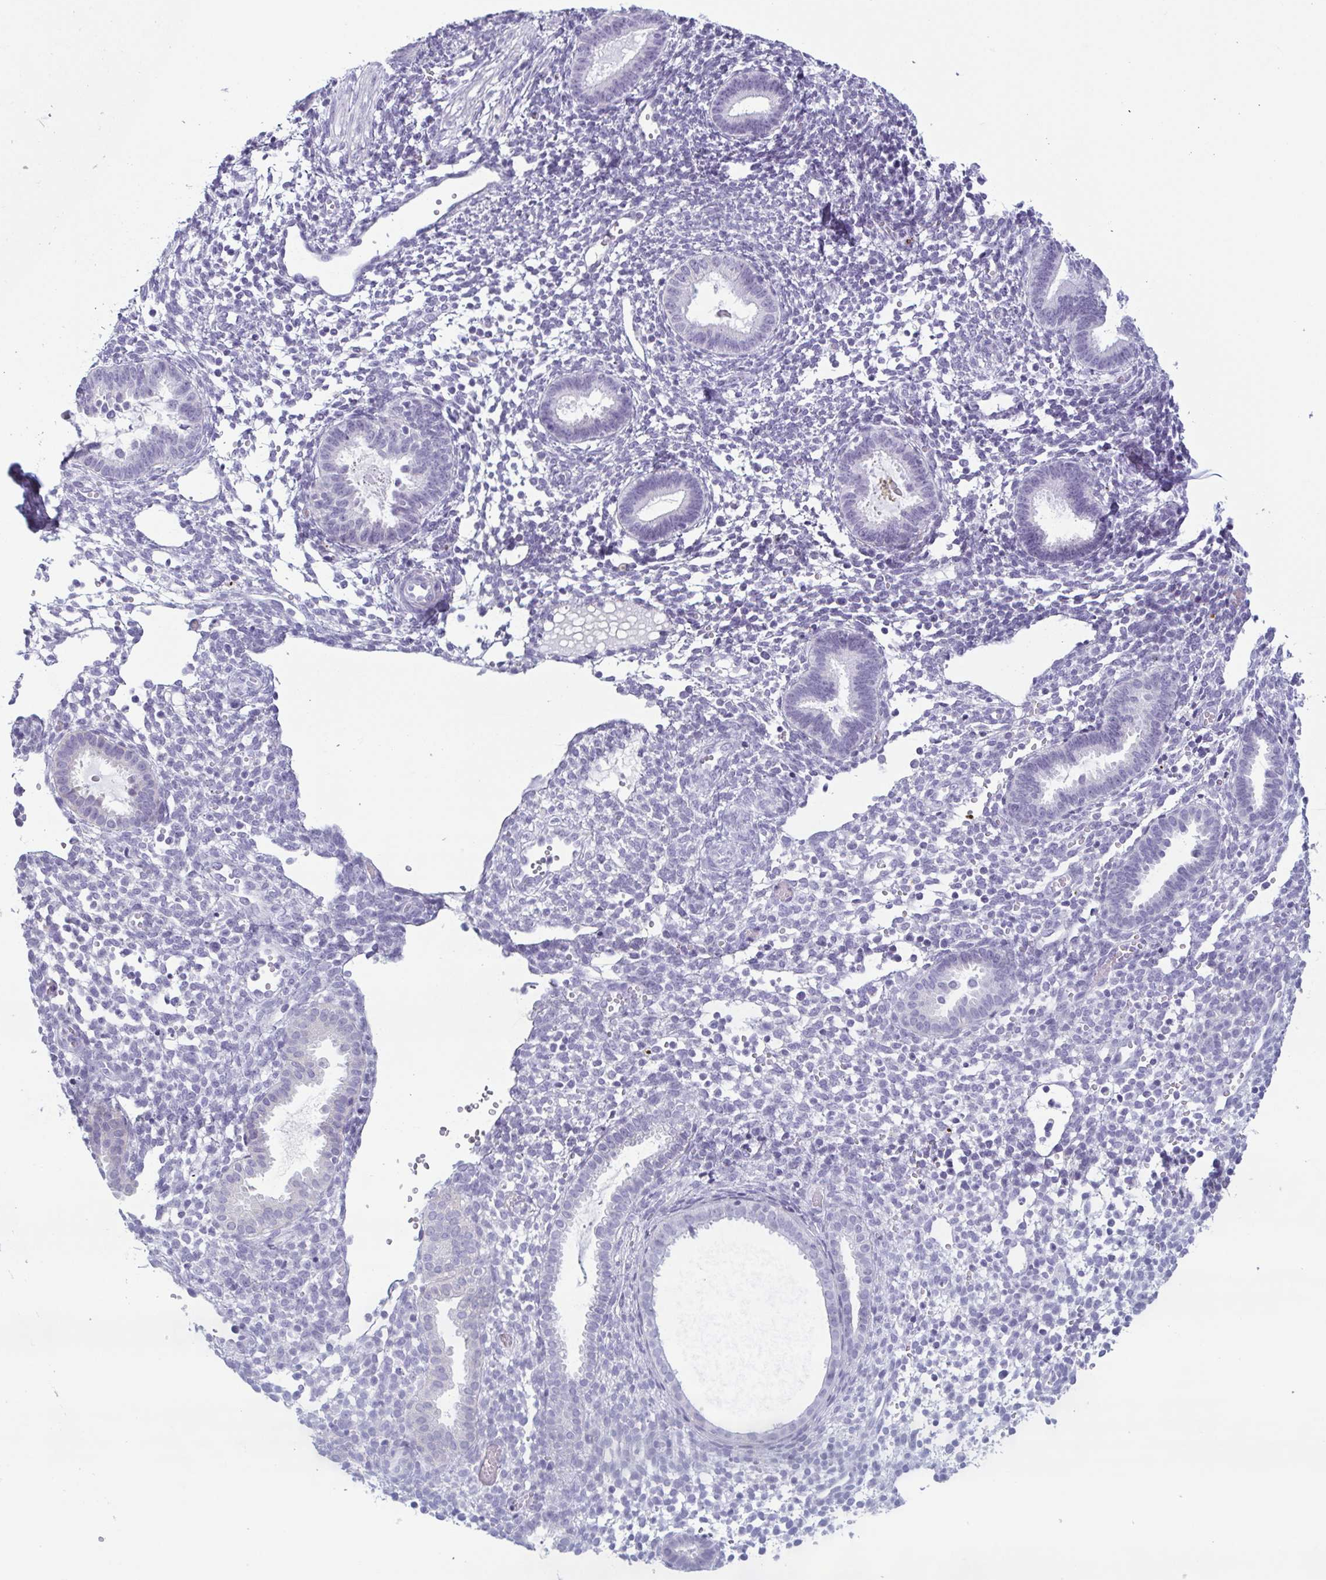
{"staining": {"intensity": "negative", "quantity": "none", "location": "none"}, "tissue": "endometrium", "cell_type": "Cells in endometrial stroma", "image_type": "normal", "snomed": [{"axis": "morphology", "description": "Normal tissue, NOS"}, {"axis": "topography", "description": "Endometrium"}], "caption": "Protein analysis of benign endometrium exhibits no significant expression in cells in endometrial stroma. Brightfield microscopy of immunohistochemistry (IHC) stained with DAB (3,3'-diaminobenzidine) (brown) and hematoxylin (blue), captured at high magnification.", "gene": "KRT78", "patient": {"sex": "female", "age": 36}}